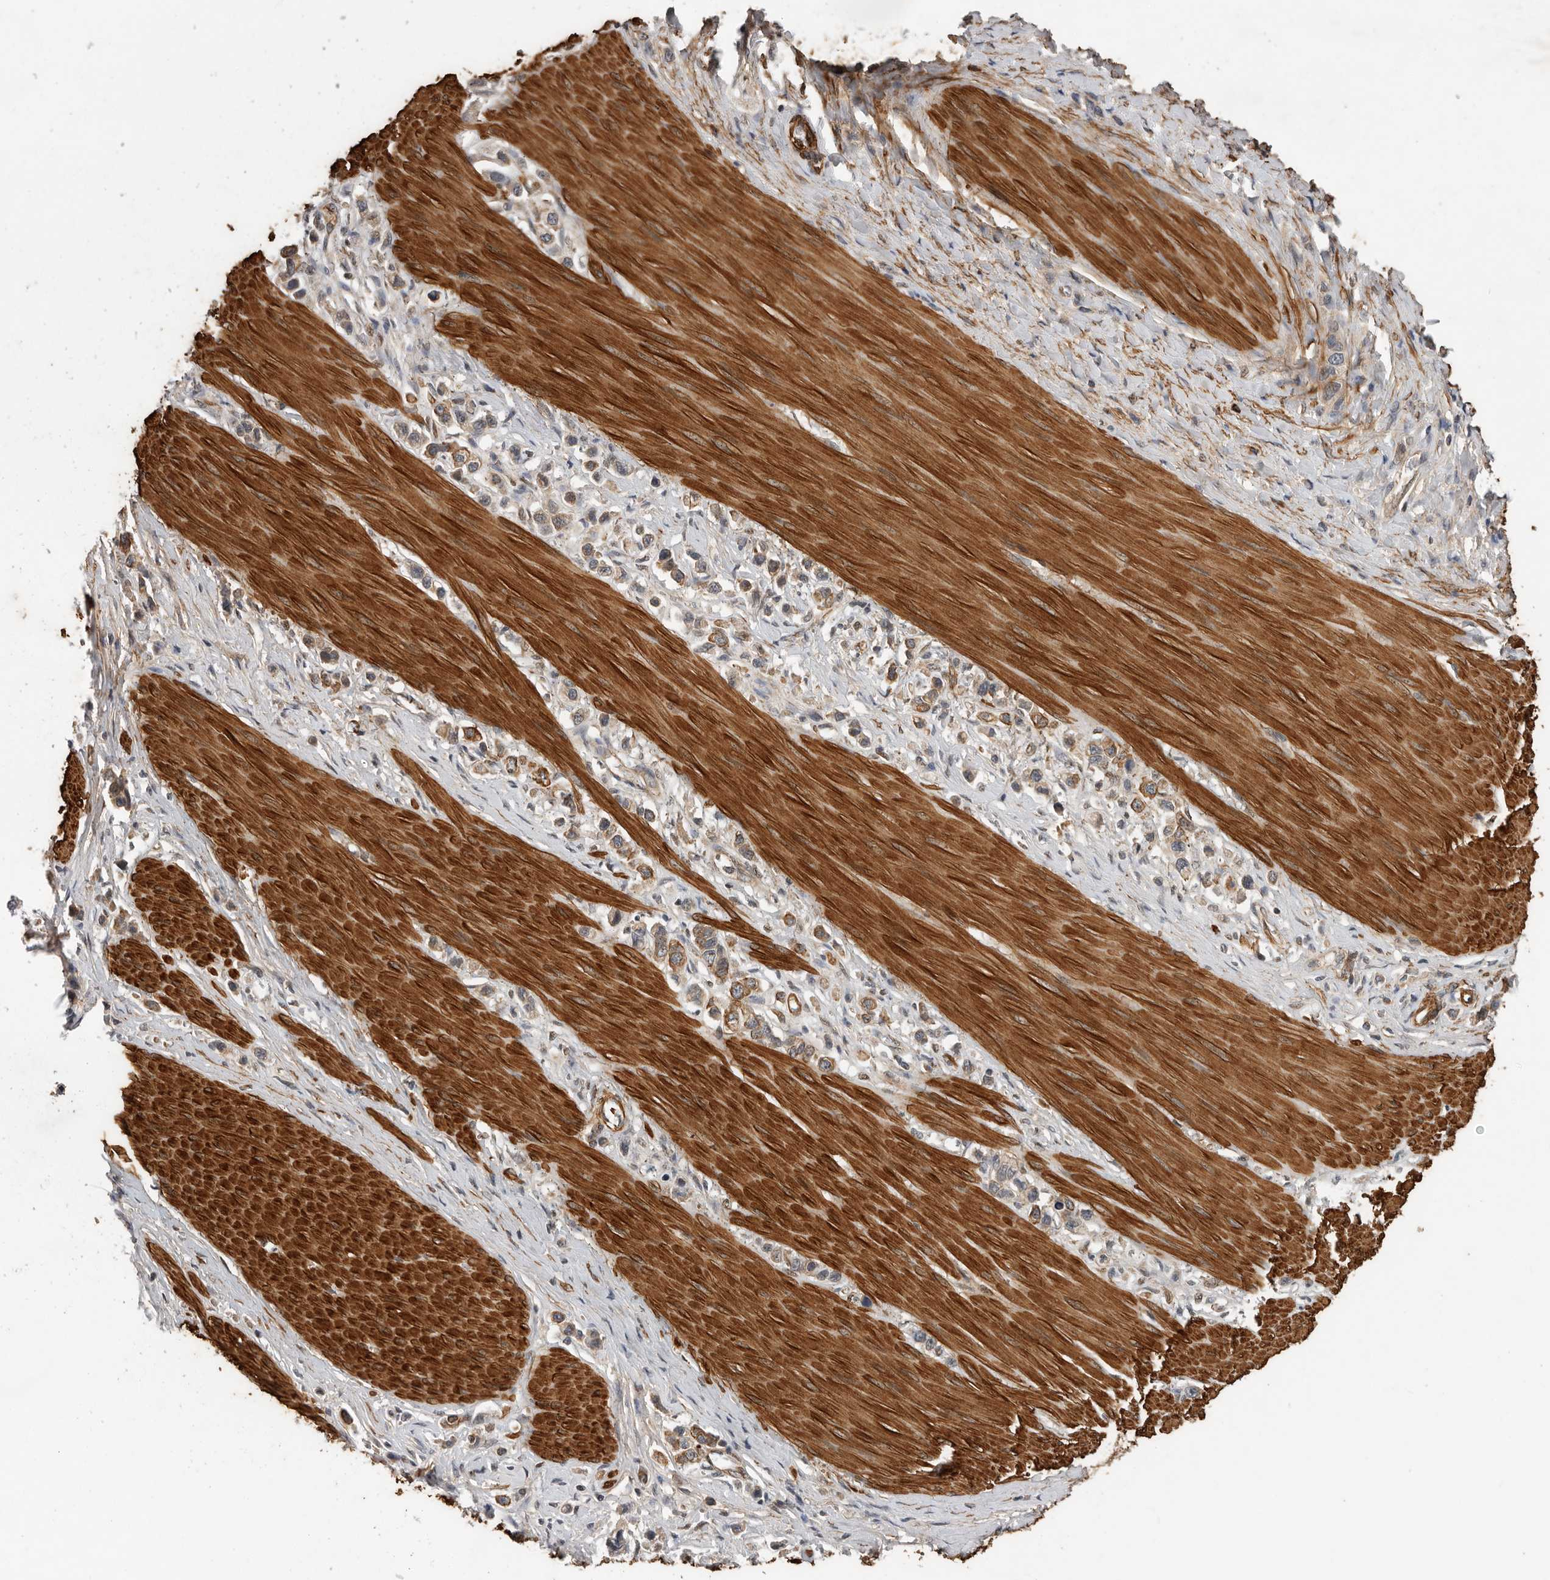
{"staining": {"intensity": "moderate", "quantity": ">75%", "location": "cytoplasmic/membranous"}, "tissue": "stomach cancer", "cell_type": "Tumor cells", "image_type": "cancer", "snomed": [{"axis": "morphology", "description": "Adenocarcinoma, NOS"}, {"axis": "topography", "description": "Stomach"}], "caption": "A brown stain shows moderate cytoplasmic/membranous expression of a protein in human stomach cancer tumor cells. (Brightfield microscopy of DAB IHC at high magnification).", "gene": "RNF157", "patient": {"sex": "female", "age": 65}}